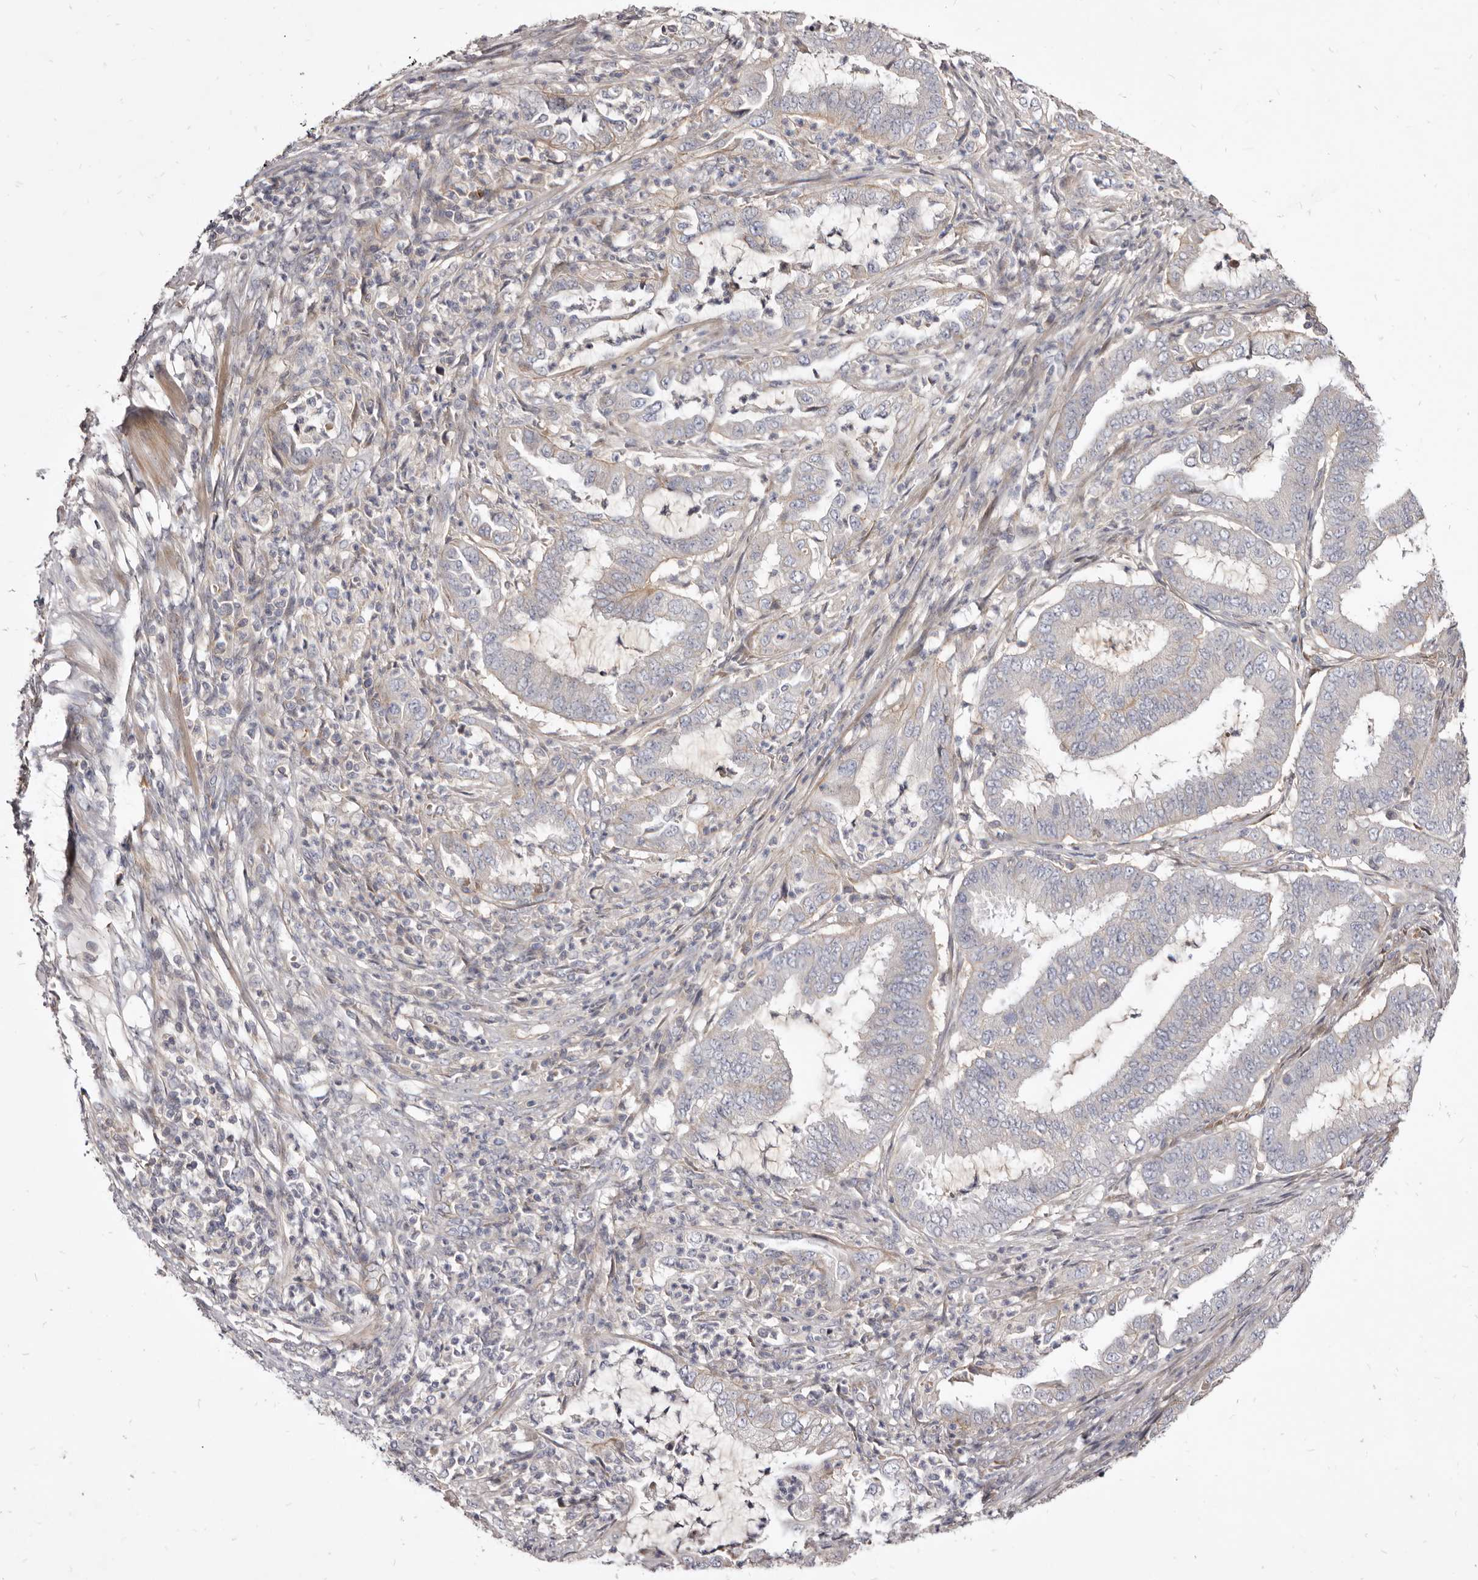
{"staining": {"intensity": "negative", "quantity": "none", "location": "none"}, "tissue": "endometrial cancer", "cell_type": "Tumor cells", "image_type": "cancer", "snomed": [{"axis": "morphology", "description": "Adenocarcinoma, NOS"}, {"axis": "topography", "description": "Endometrium"}], "caption": "High power microscopy image of an immunohistochemistry histopathology image of endometrial cancer (adenocarcinoma), revealing no significant positivity in tumor cells.", "gene": "FAS", "patient": {"sex": "female", "age": 51}}